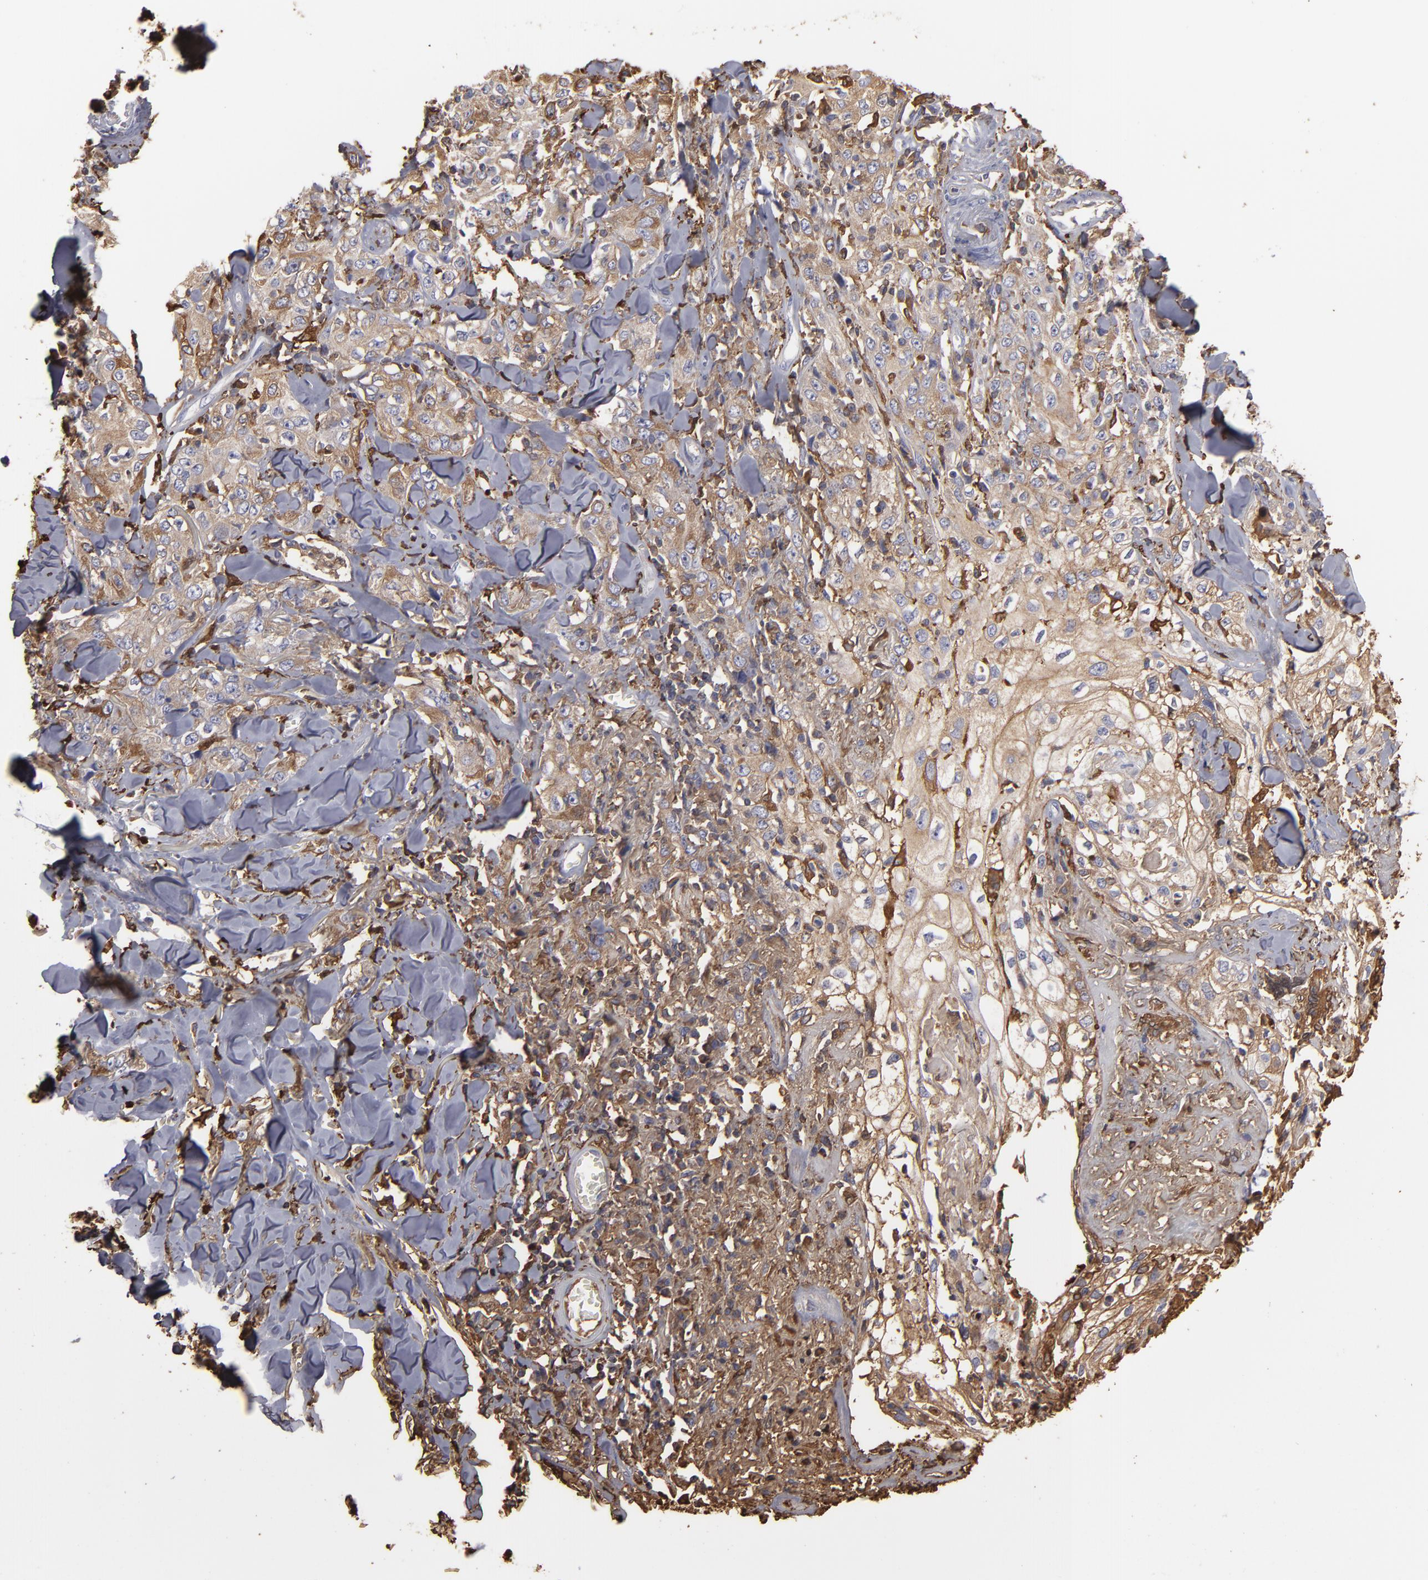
{"staining": {"intensity": "moderate", "quantity": "25%-75%", "location": "cytoplasmic/membranous"}, "tissue": "skin cancer", "cell_type": "Tumor cells", "image_type": "cancer", "snomed": [{"axis": "morphology", "description": "Squamous cell carcinoma, NOS"}, {"axis": "topography", "description": "Skin"}], "caption": "Skin squamous cell carcinoma stained with DAB (3,3'-diaminobenzidine) immunohistochemistry (IHC) reveals medium levels of moderate cytoplasmic/membranous expression in approximately 25%-75% of tumor cells. Using DAB (brown) and hematoxylin (blue) stains, captured at high magnification using brightfield microscopy.", "gene": "ODC1", "patient": {"sex": "male", "age": 65}}